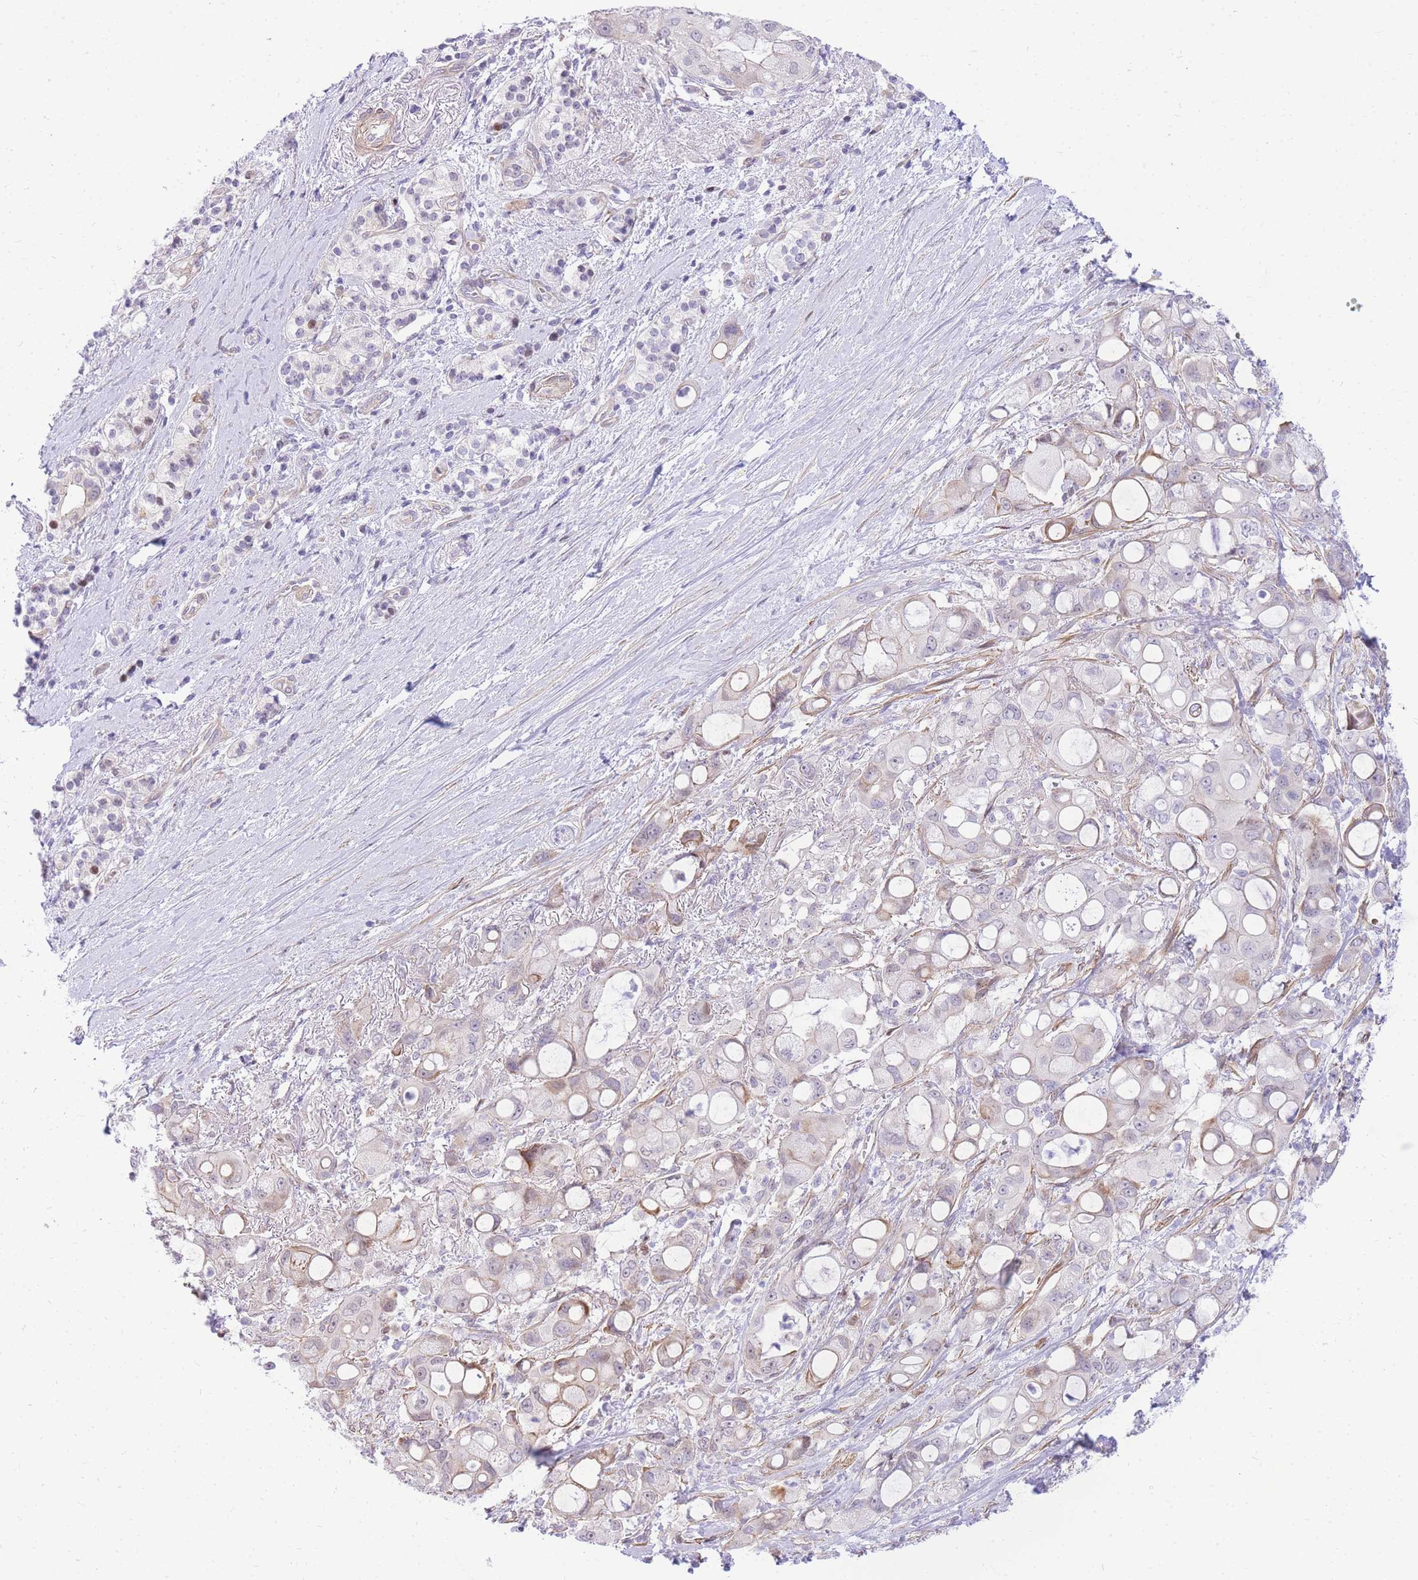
{"staining": {"intensity": "weak", "quantity": "<25%", "location": "cytoplasmic/membranous"}, "tissue": "pancreatic cancer", "cell_type": "Tumor cells", "image_type": "cancer", "snomed": [{"axis": "morphology", "description": "Adenocarcinoma, NOS"}, {"axis": "topography", "description": "Pancreas"}], "caption": "Adenocarcinoma (pancreatic) stained for a protein using immunohistochemistry (IHC) exhibits no expression tumor cells.", "gene": "S100PBP", "patient": {"sex": "male", "age": 68}}